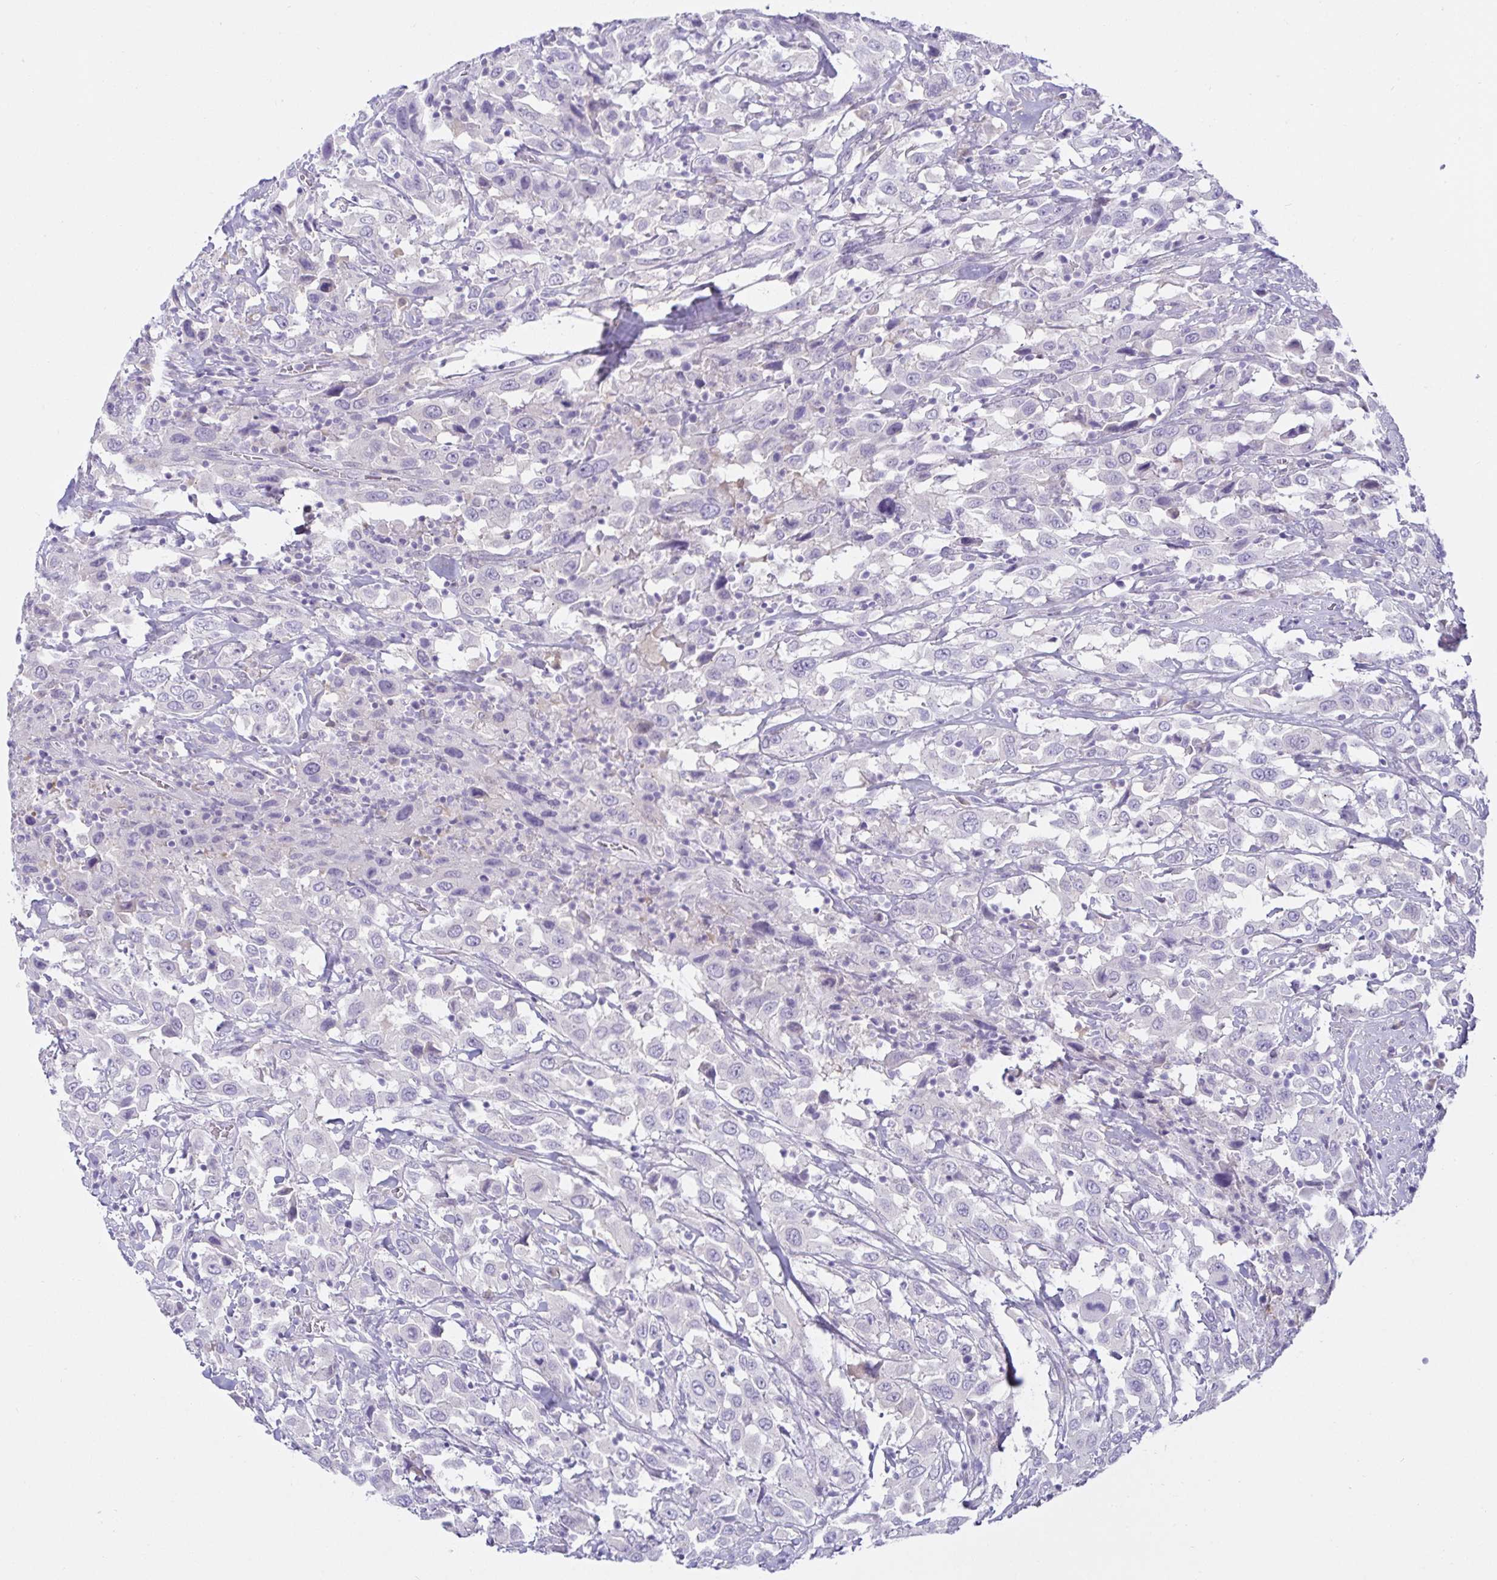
{"staining": {"intensity": "negative", "quantity": "none", "location": "none"}, "tissue": "urothelial cancer", "cell_type": "Tumor cells", "image_type": "cancer", "snomed": [{"axis": "morphology", "description": "Urothelial carcinoma, High grade"}, {"axis": "topography", "description": "Urinary bladder"}], "caption": "A histopathology image of human urothelial cancer is negative for staining in tumor cells.", "gene": "MON2", "patient": {"sex": "male", "age": 61}}